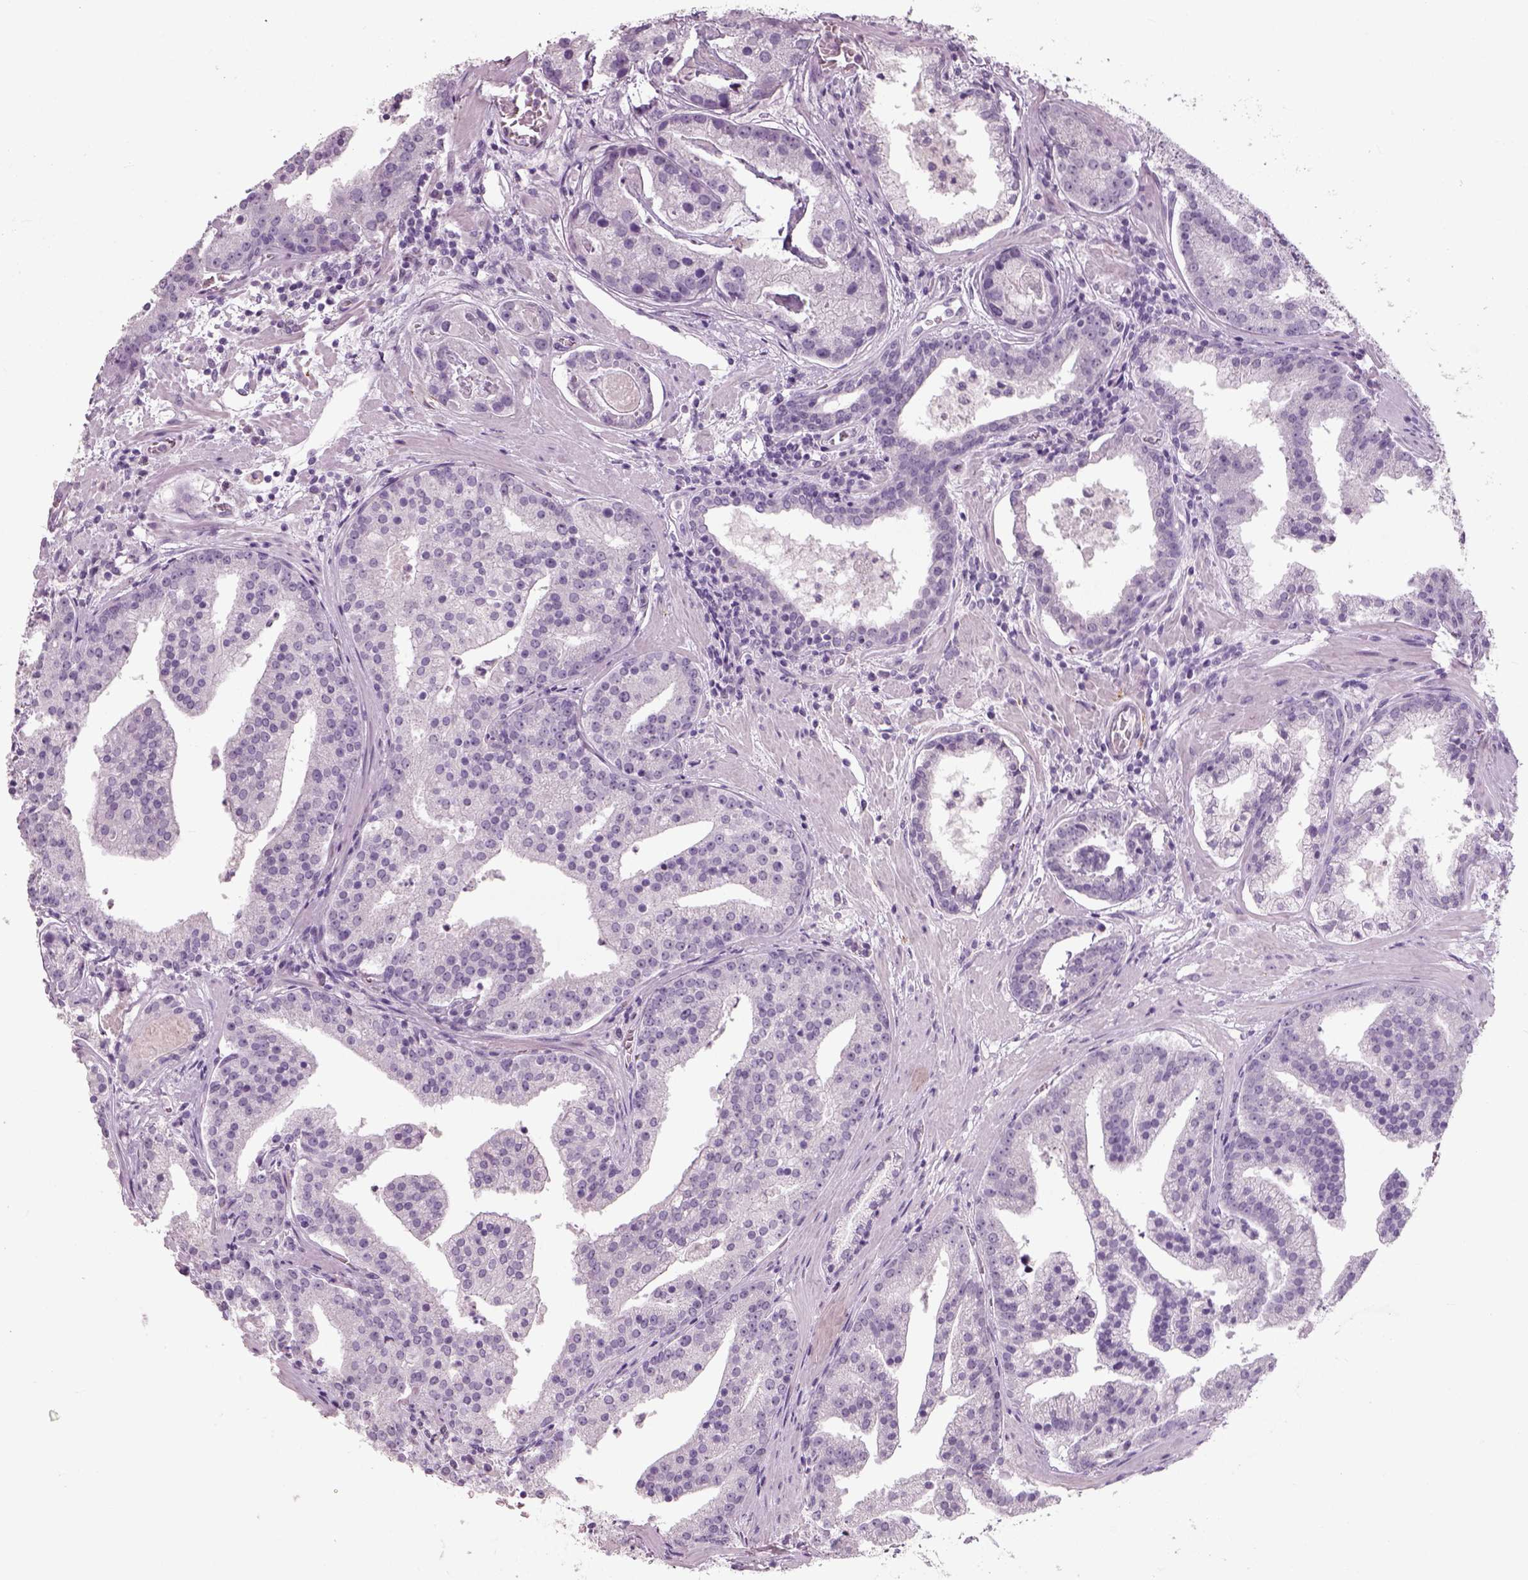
{"staining": {"intensity": "negative", "quantity": "none", "location": "none"}, "tissue": "prostate cancer", "cell_type": "Tumor cells", "image_type": "cancer", "snomed": [{"axis": "morphology", "description": "Adenocarcinoma, NOS"}, {"axis": "topography", "description": "Prostate and seminal vesicle, NOS"}, {"axis": "topography", "description": "Prostate"}], "caption": "A photomicrograph of human prostate adenocarcinoma is negative for staining in tumor cells. Brightfield microscopy of immunohistochemistry (IHC) stained with DAB (3,3'-diaminobenzidine) (brown) and hematoxylin (blue), captured at high magnification.", "gene": "SLC6A2", "patient": {"sex": "male", "age": 44}}